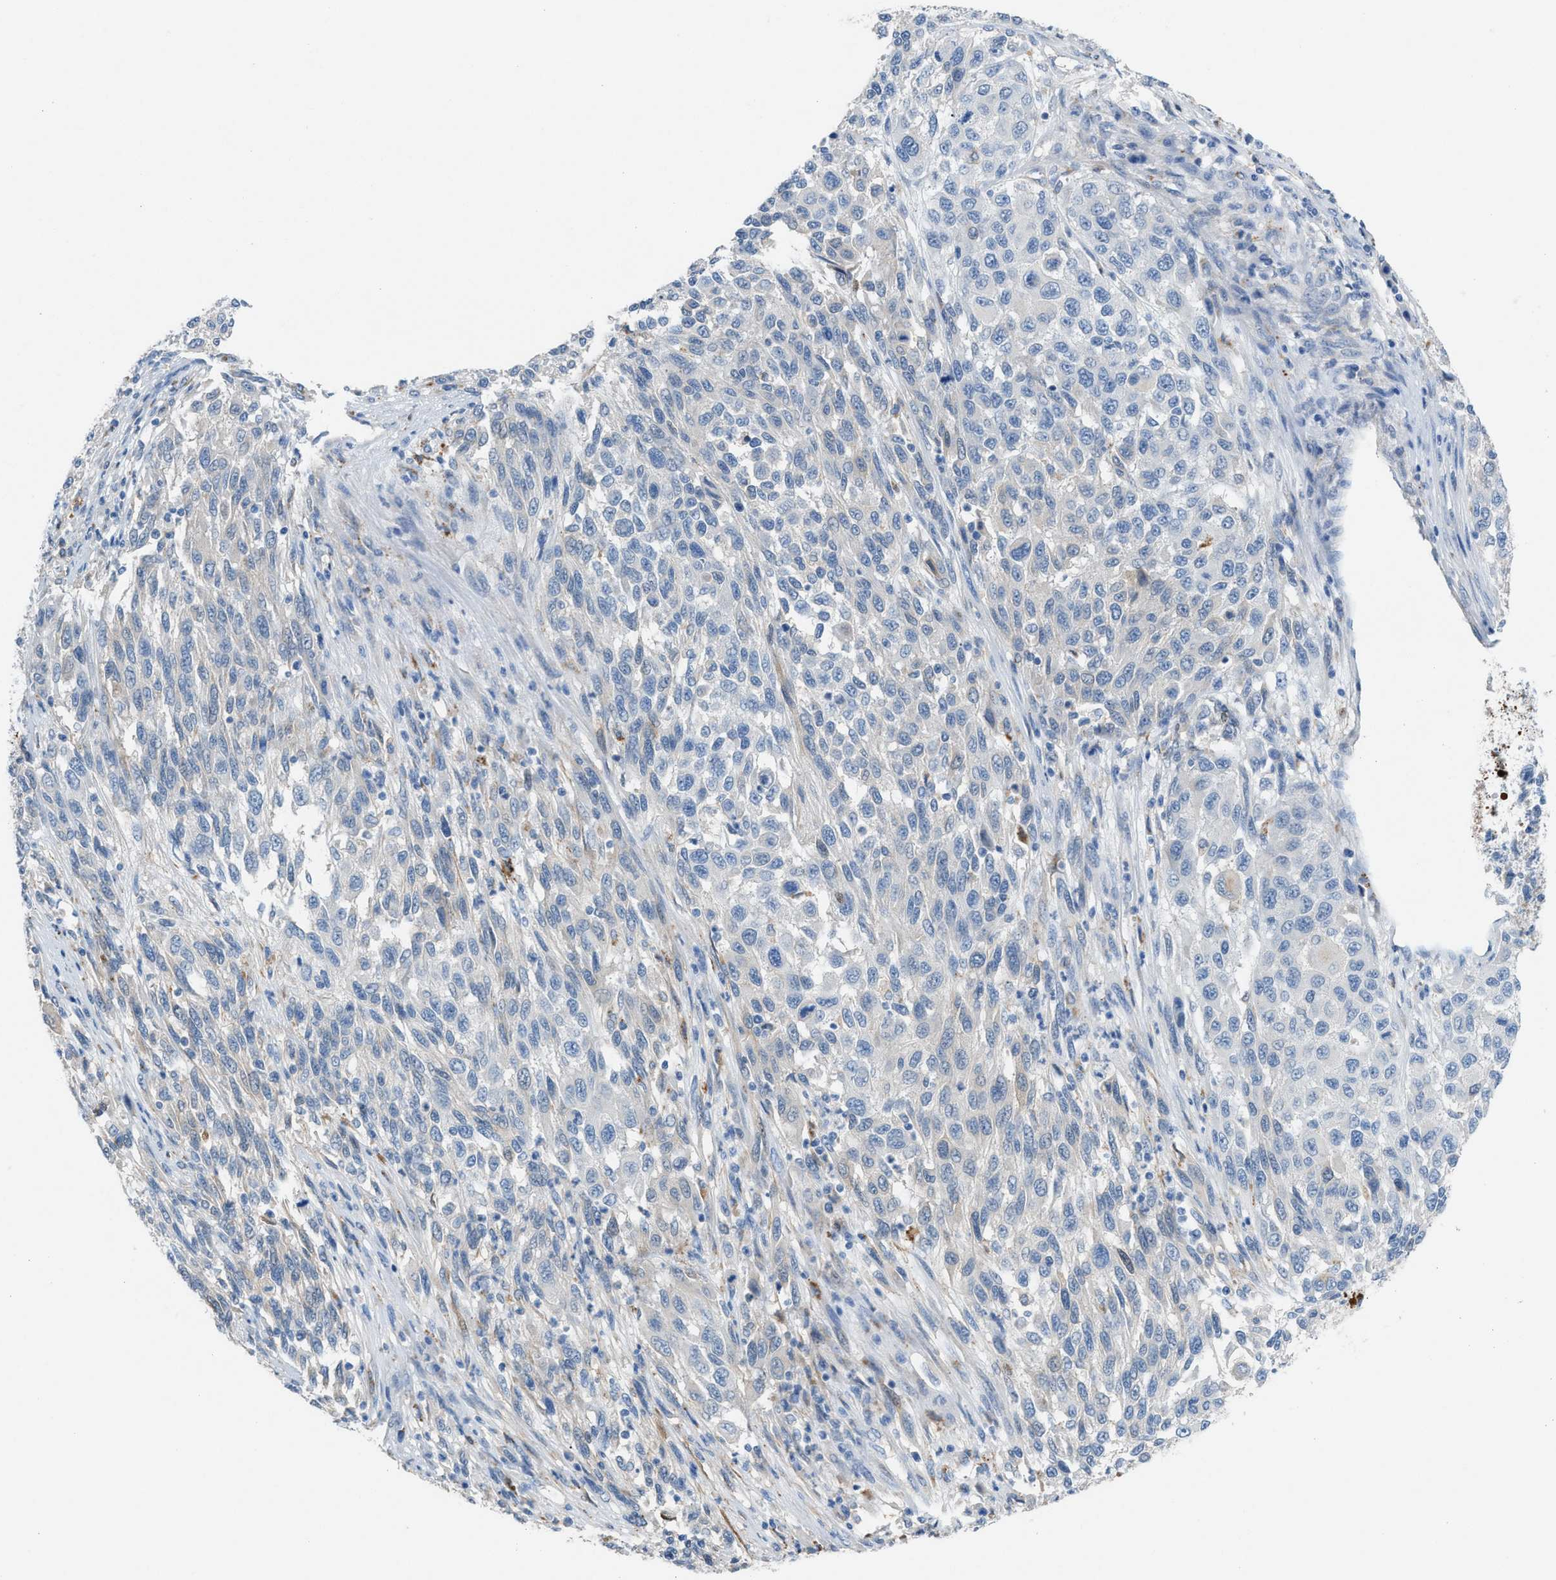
{"staining": {"intensity": "negative", "quantity": "none", "location": "none"}, "tissue": "melanoma", "cell_type": "Tumor cells", "image_type": "cancer", "snomed": [{"axis": "morphology", "description": "Malignant melanoma, Metastatic site"}, {"axis": "topography", "description": "Lymph node"}], "caption": "Tumor cells are negative for protein expression in human melanoma.", "gene": "ASPA", "patient": {"sex": "male", "age": 61}}